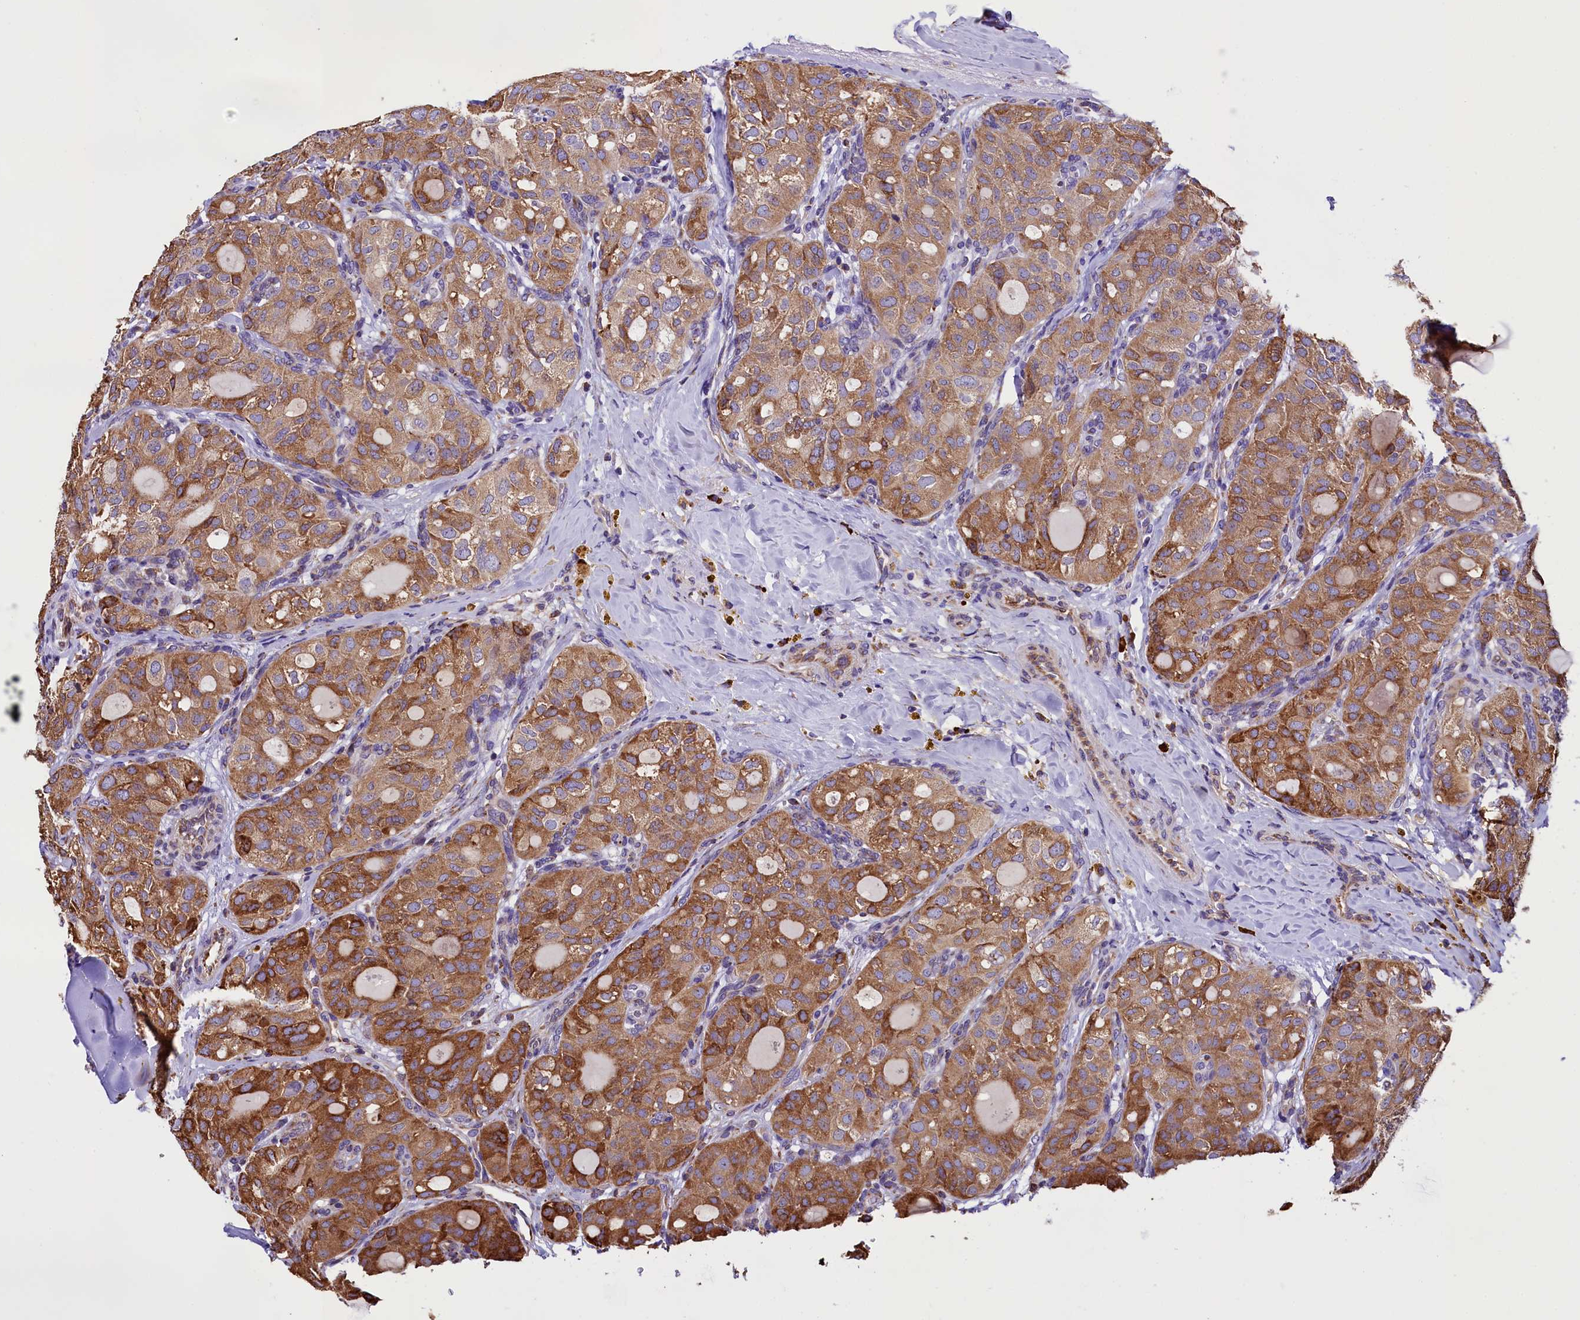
{"staining": {"intensity": "moderate", "quantity": ">75%", "location": "cytoplasmic/membranous"}, "tissue": "thyroid cancer", "cell_type": "Tumor cells", "image_type": "cancer", "snomed": [{"axis": "morphology", "description": "Follicular adenoma carcinoma, NOS"}, {"axis": "topography", "description": "Thyroid gland"}], "caption": "An image of human thyroid cancer stained for a protein reveals moderate cytoplasmic/membranous brown staining in tumor cells.", "gene": "CAPS2", "patient": {"sex": "male", "age": 75}}